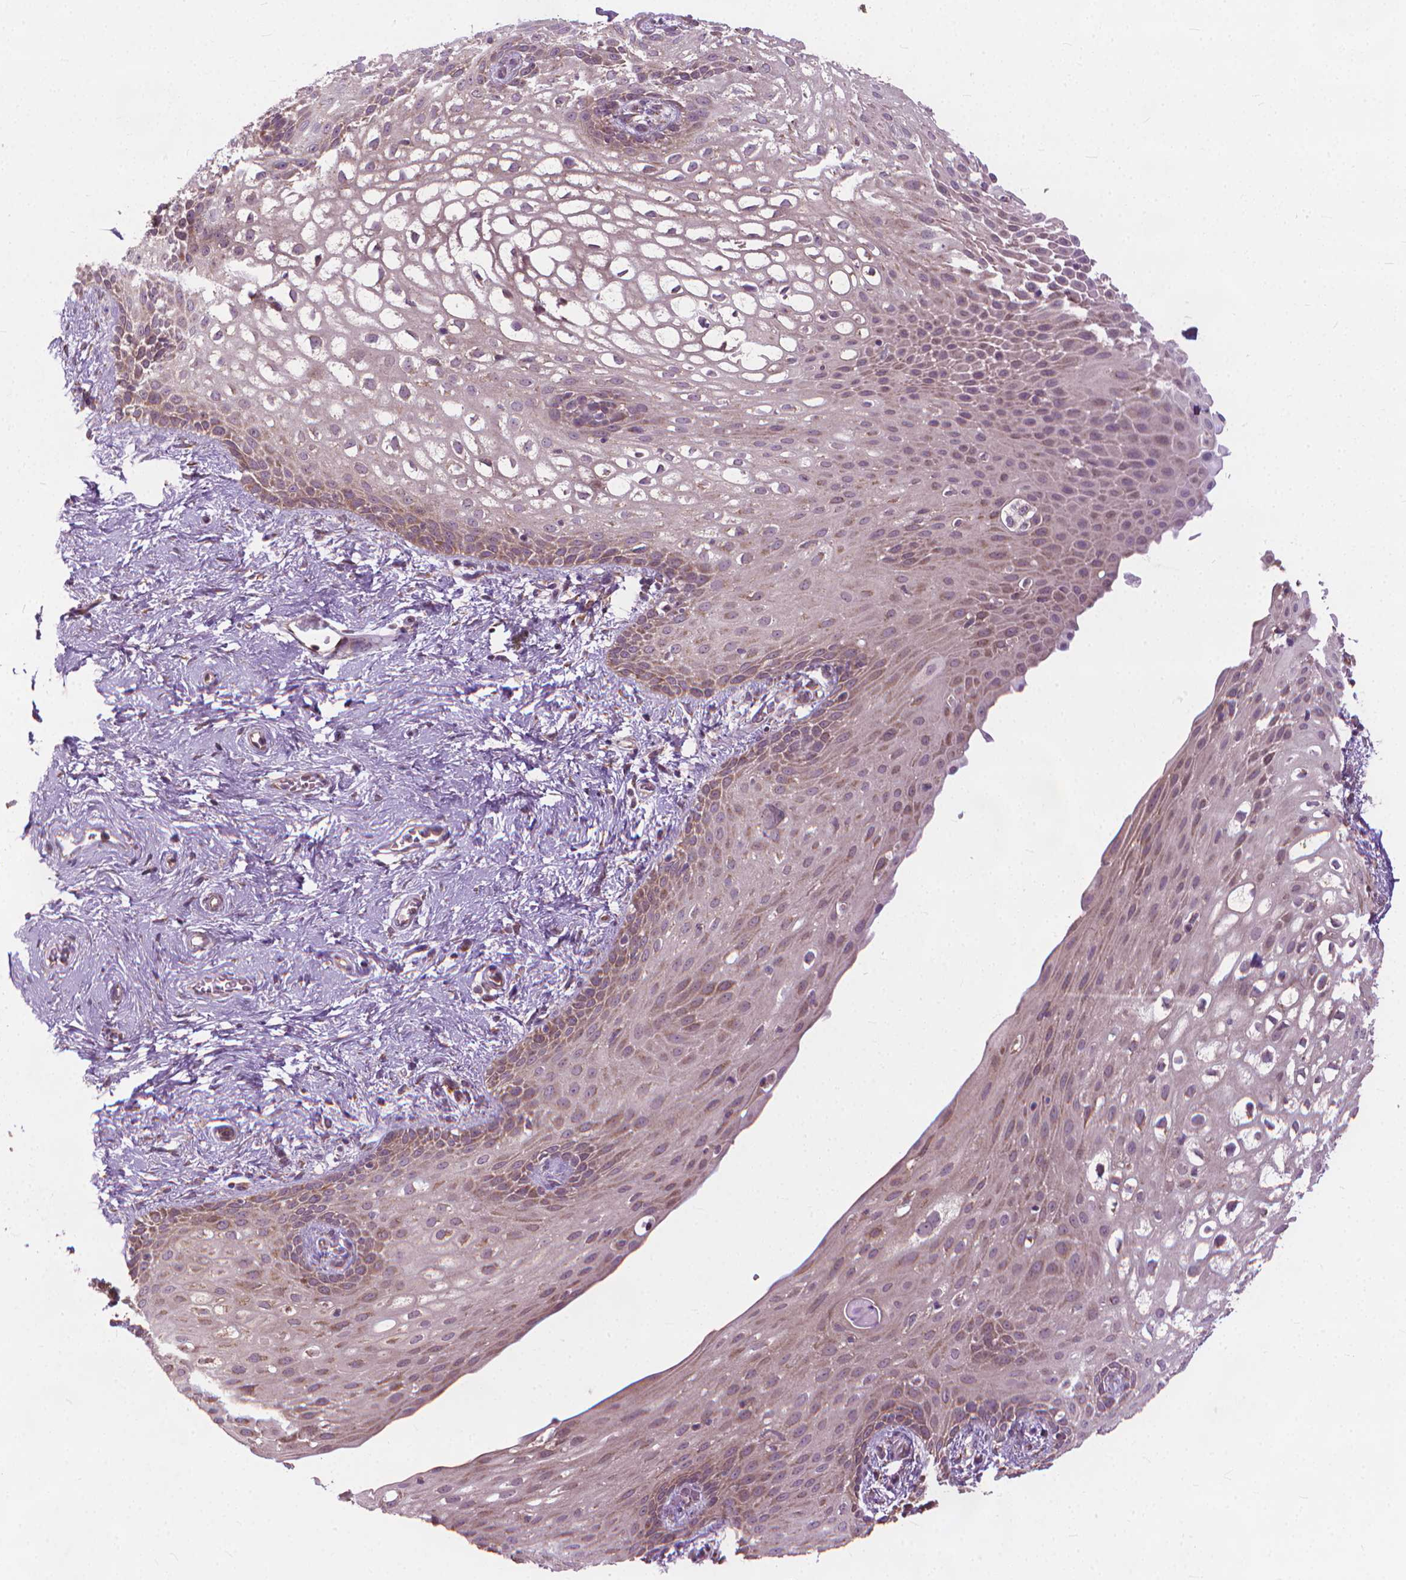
{"staining": {"intensity": "moderate", "quantity": "<25%", "location": "cytoplasmic/membranous"}, "tissue": "skin", "cell_type": "Epidermal cells", "image_type": "normal", "snomed": [{"axis": "morphology", "description": "Normal tissue, NOS"}, {"axis": "topography", "description": "Anal"}], "caption": "This is an image of immunohistochemistry (IHC) staining of unremarkable skin, which shows moderate expression in the cytoplasmic/membranous of epidermal cells.", "gene": "NUDT1", "patient": {"sex": "female", "age": 46}}